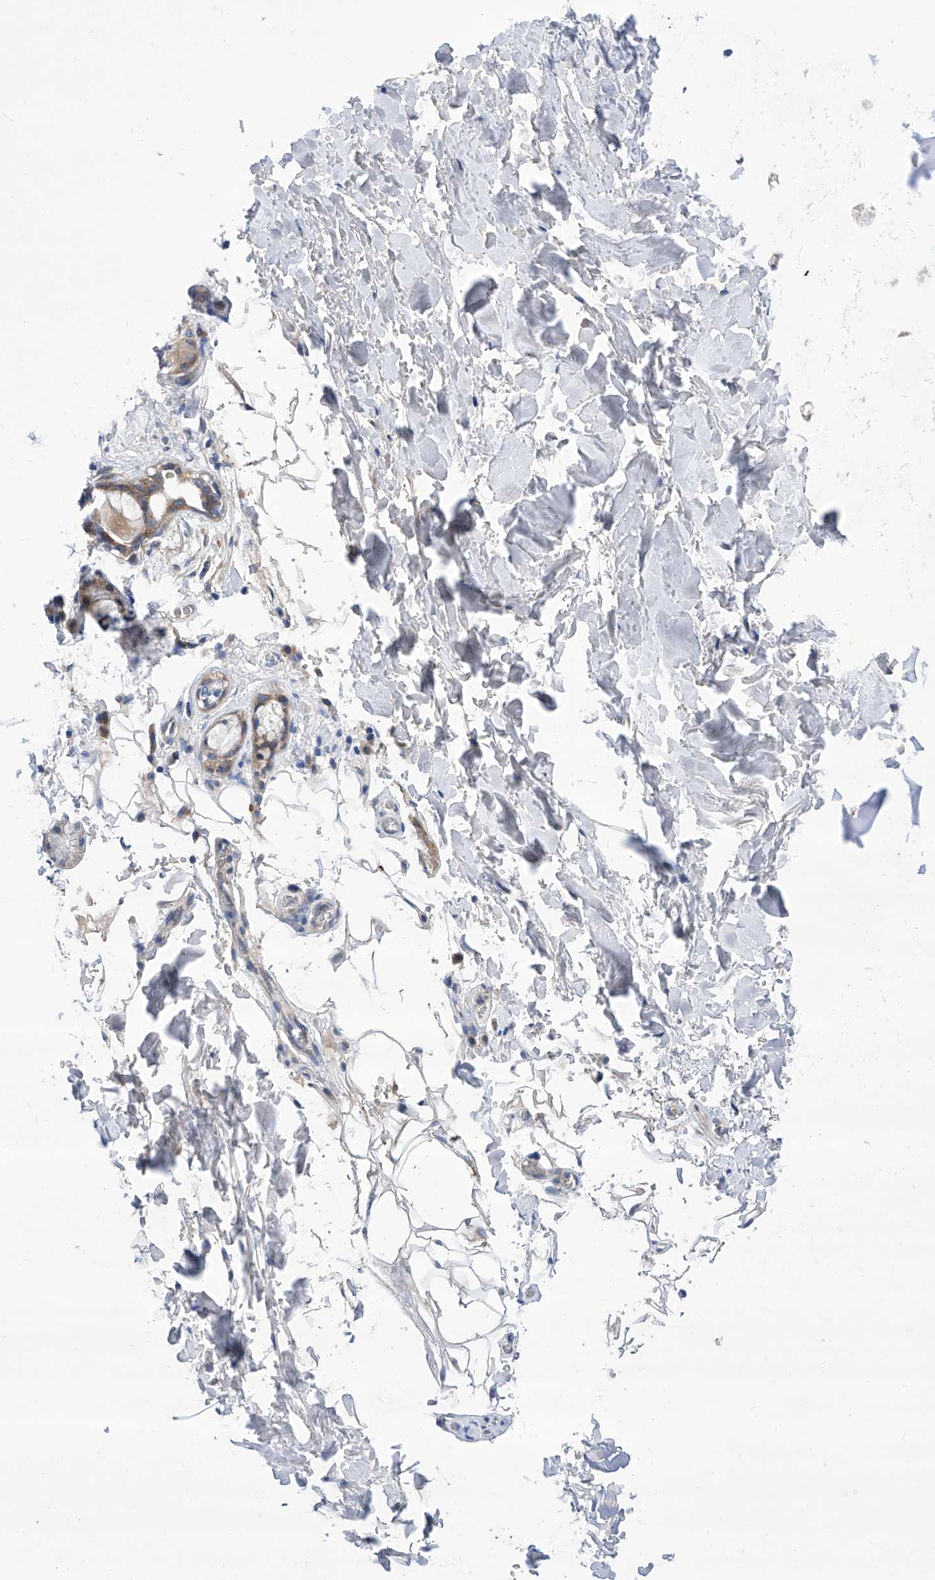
{"staining": {"intensity": "negative", "quantity": "none", "location": "none"}, "tissue": "adipose tissue", "cell_type": "Adipocytes", "image_type": "normal", "snomed": [{"axis": "morphology", "description": "Normal tissue, NOS"}, {"axis": "topography", "description": "Cartilage tissue"}], "caption": "A high-resolution image shows immunohistochemistry staining of unremarkable adipose tissue, which shows no significant staining in adipocytes.", "gene": "SRBD1", "patient": {"sex": "female", "age": 63}}